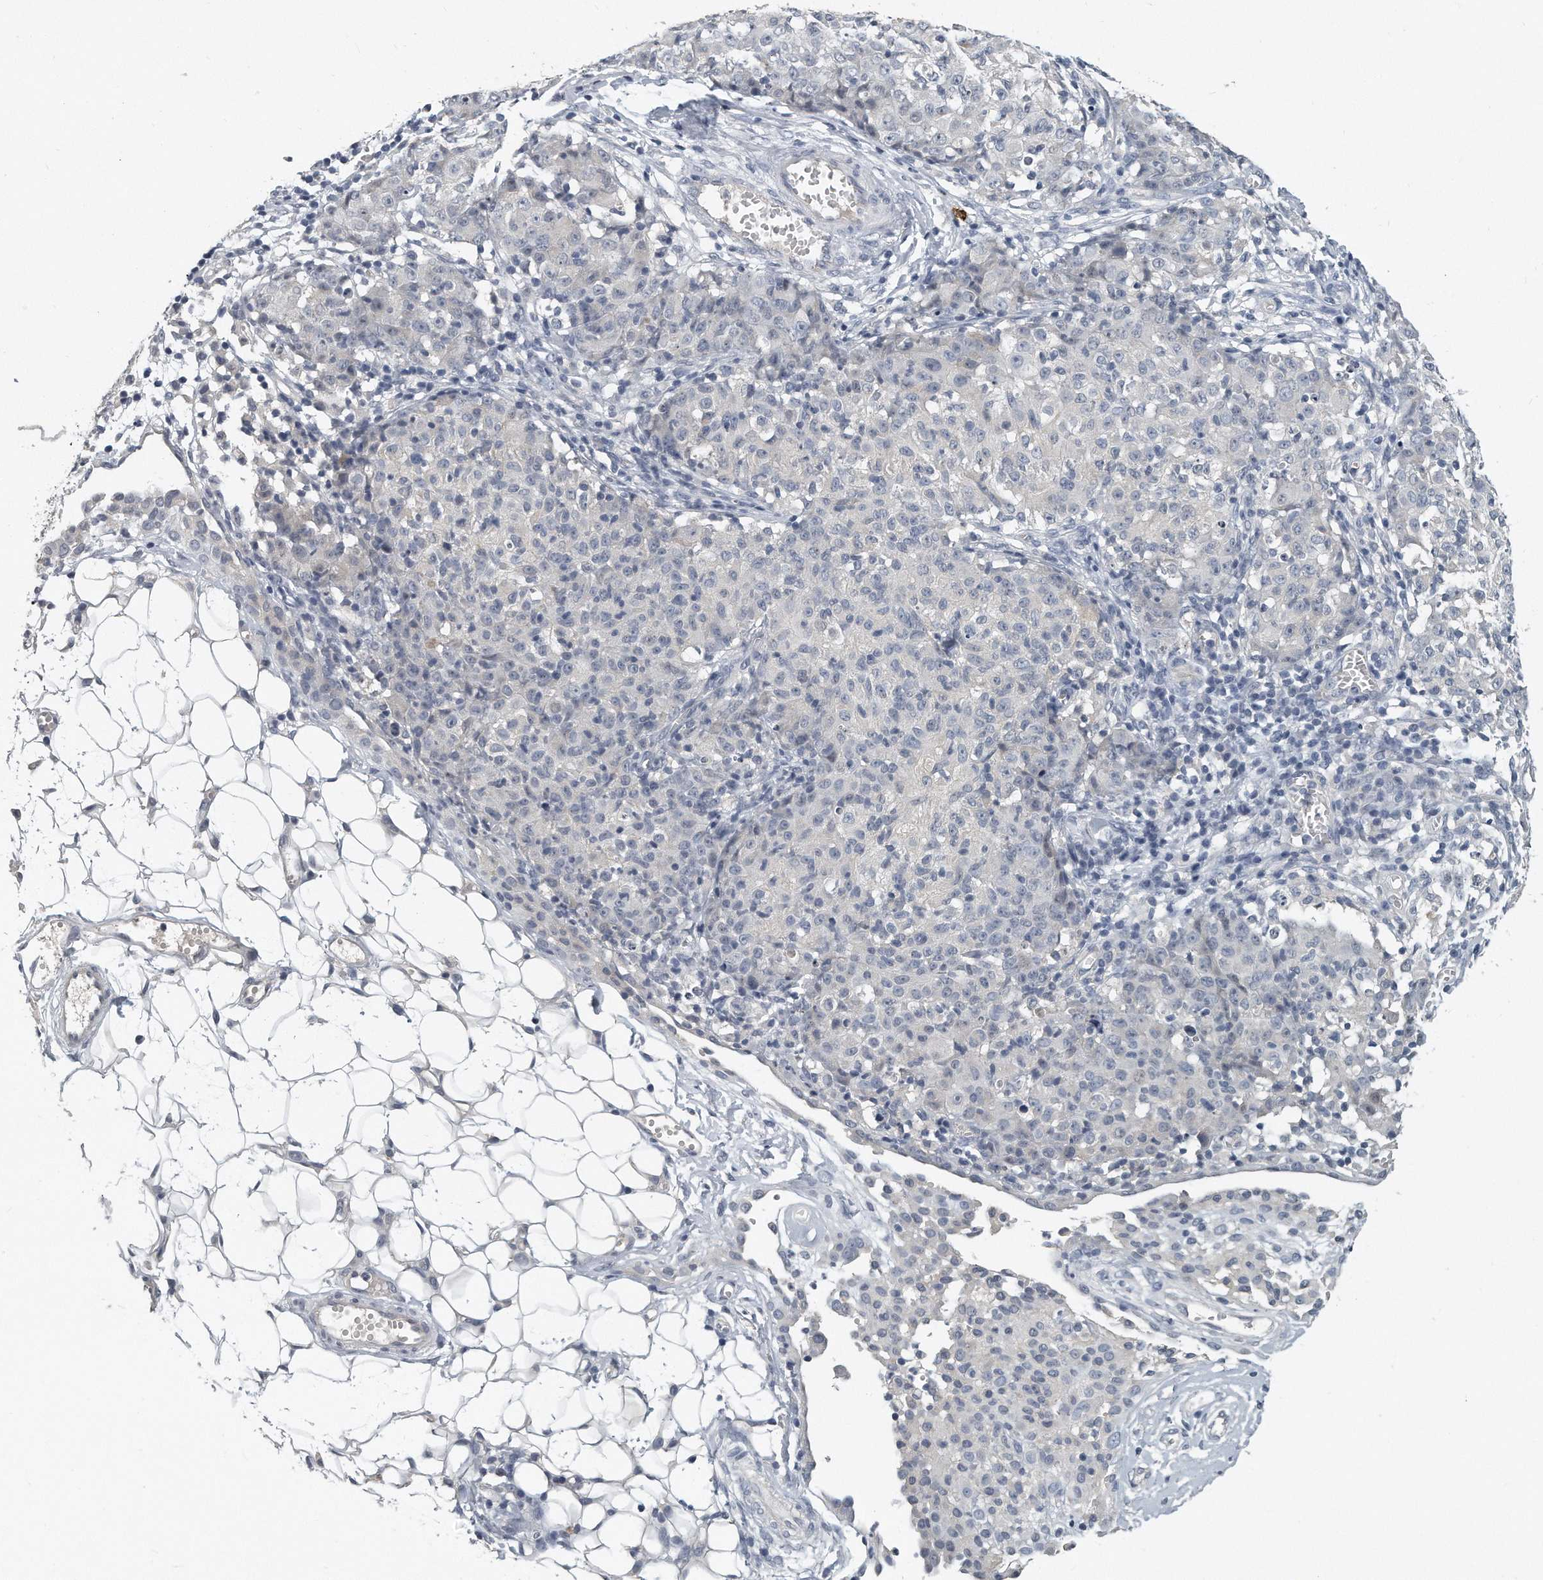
{"staining": {"intensity": "negative", "quantity": "none", "location": "none"}, "tissue": "ovarian cancer", "cell_type": "Tumor cells", "image_type": "cancer", "snomed": [{"axis": "morphology", "description": "Carcinoma, endometroid"}, {"axis": "topography", "description": "Ovary"}], "caption": "An immunohistochemistry histopathology image of endometroid carcinoma (ovarian) is shown. There is no staining in tumor cells of endometroid carcinoma (ovarian).", "gene": "KLHL7", "patient": {"sex": "female", "age": 42}}